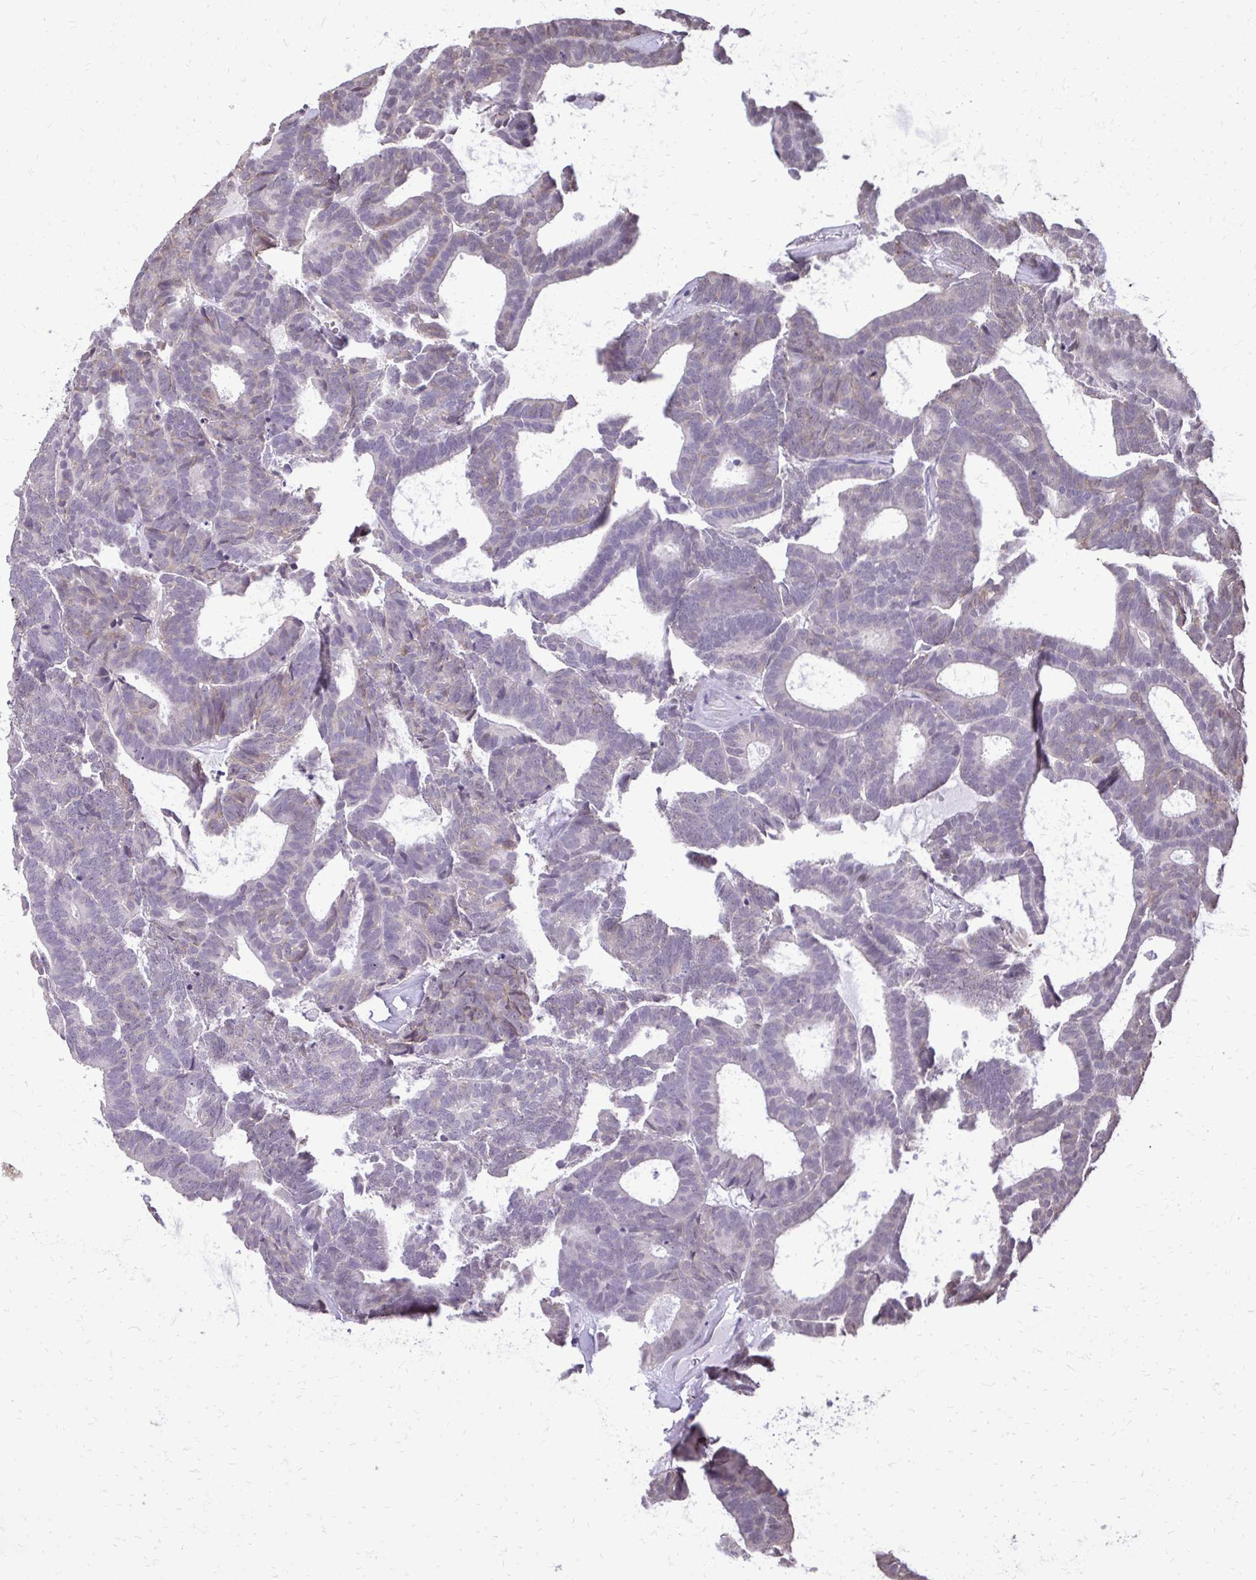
{"staining": {"intensity": "negative", "quantity": "none", "location": "none"}, "tissue": "head and neck cancer", "cell_type": "Tumor cells", "image_type": "cancer", "snomed": [{"axis": "morphology", "description": "Adenocarcinoma, NOS"}, {"axis": "topography", "description": "Head-Neck"}], "caption": "IHC photomicrograph of neoplastic tissue: head and neck cancer (adenocarcinoma) stained with DAB (3,3'-diaminobenzidine) demonstrates no significant protein staining in tumor cells. (DAB (3,3'-diaminobenzidine) IHC, high magnification).", "gene": "AKAP5", "patient": {"sex": "female", "age": 81}}